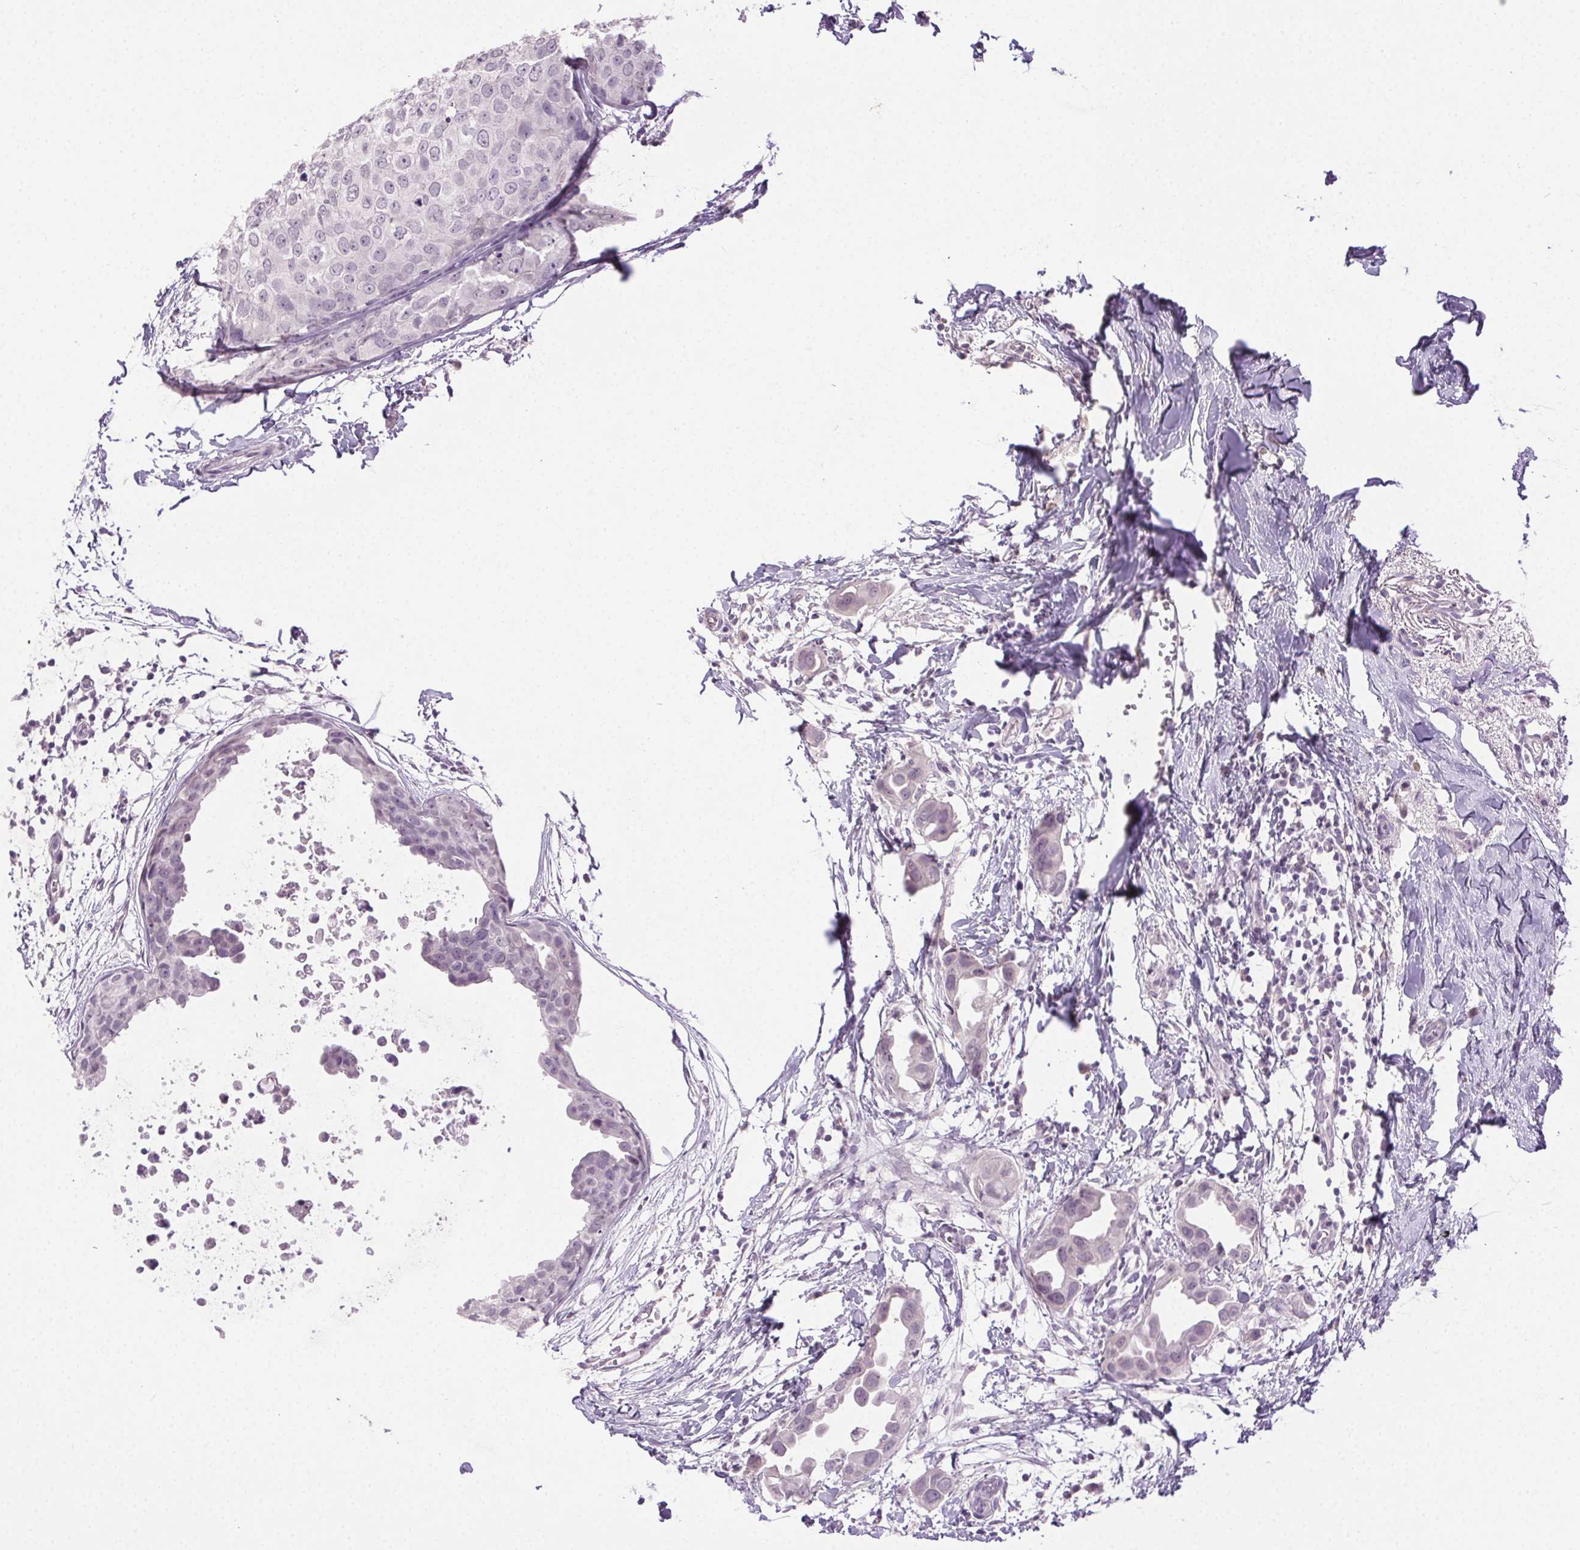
{"staining": {"intensity": "negative", "quantity": "none", "location": "none"}, "tissue": "breast cancer", "cell_type": "Tumor cells", "image_type": "cancer", "snomed": [{"axis": "morphology", "description": "Duct carcinoma"}, {"axis": "topography", "description": "Breast"}], "caption": "Micrograph shows no significant protein expression in tumor cells of breast cancer.", "gene": "CLDN10", "patient": {"sex": "female", "age": 38}}